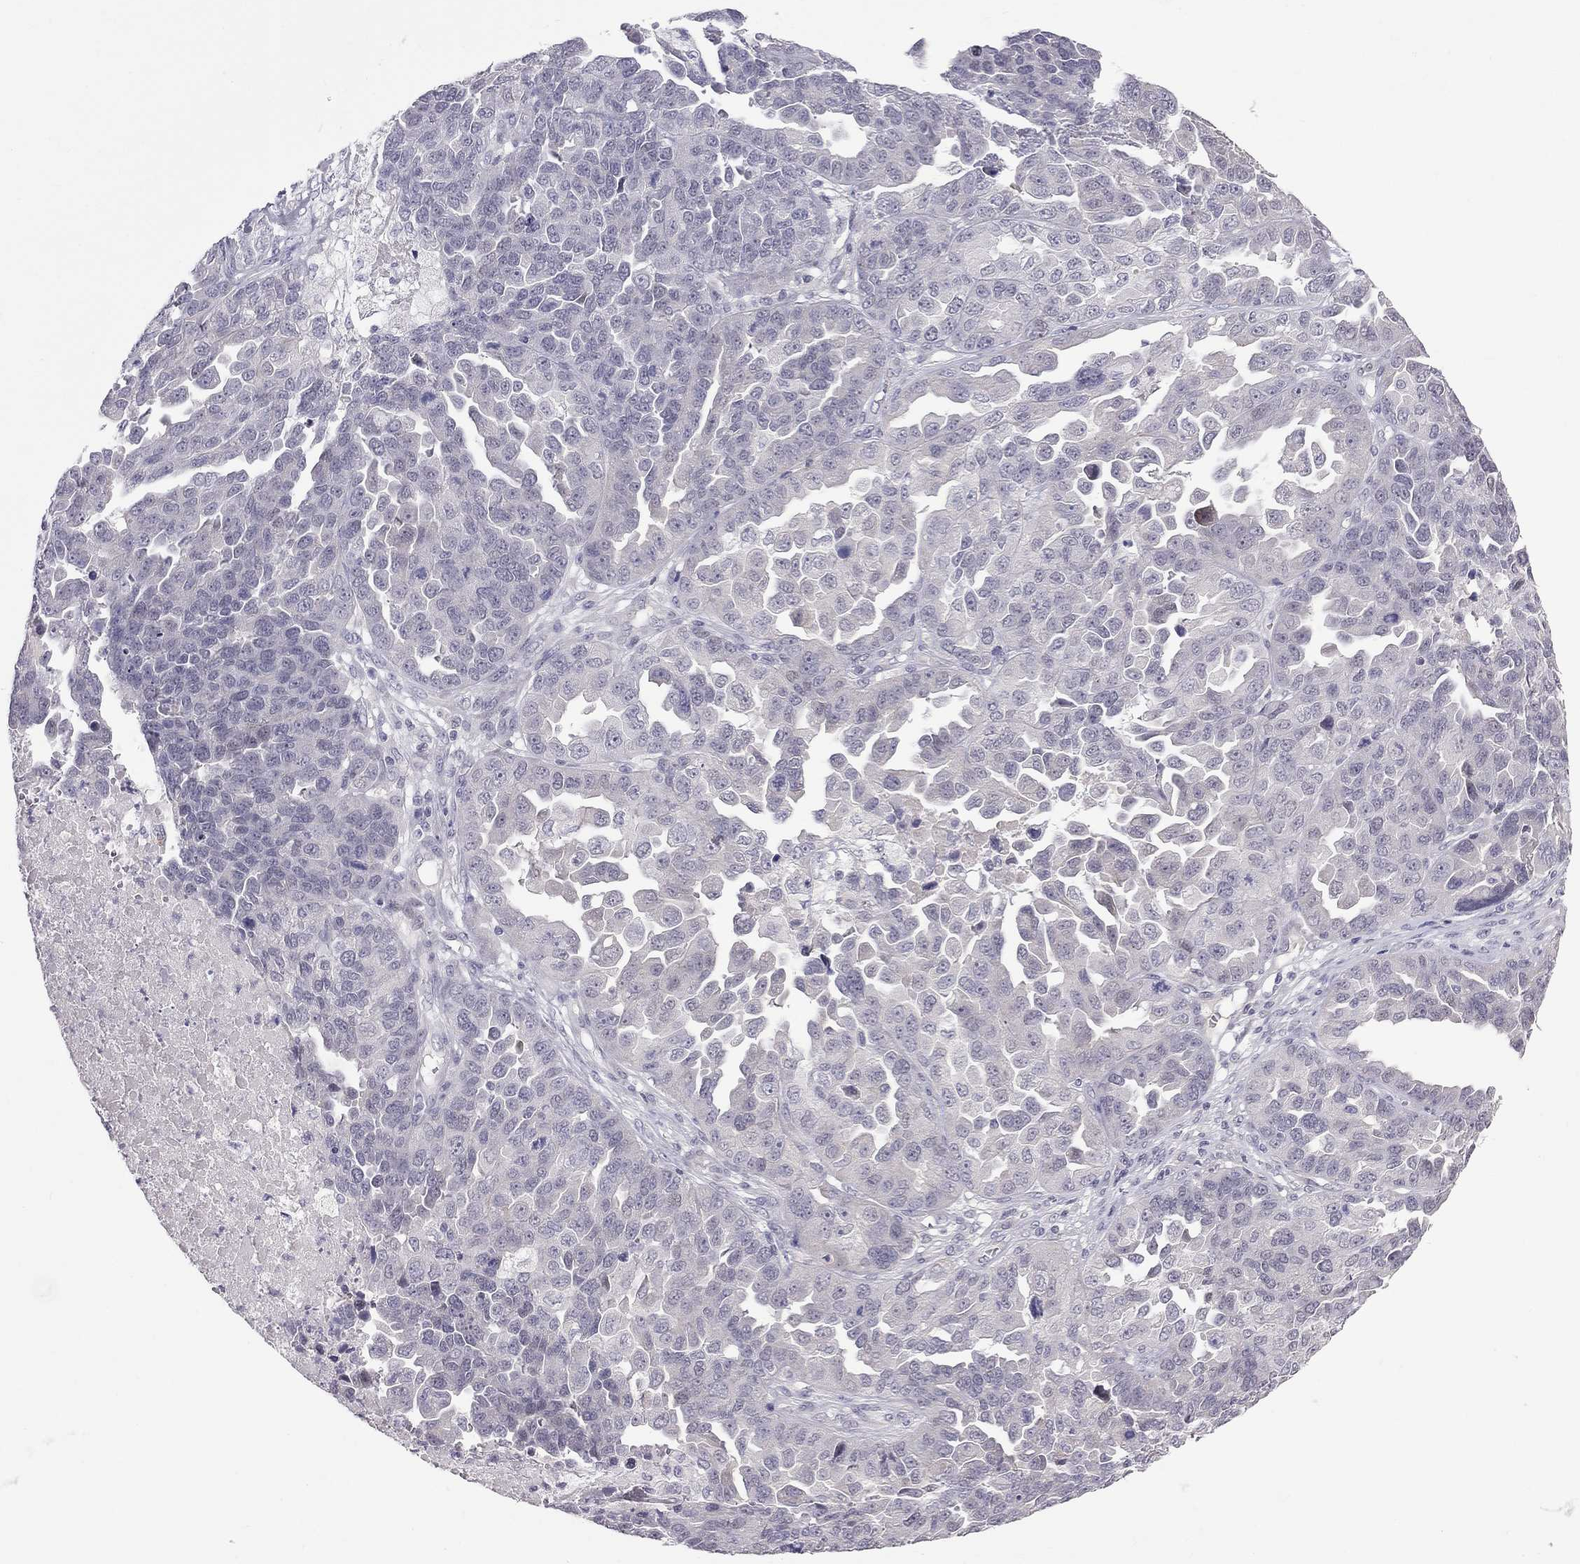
{"staining": {"intensity": "negative", "quantity": "none", "location": "none"}, "tissue": "ovarian cancer", "cell_type": "Tumor cells", "image_type": "cancer", "snomed": [{"axis": "morphology", "description": "Cystadenocarcinoma, serous, NOS"}, {"axis": "topography", "description": "Ovary"}], "caption": "This is an IHC photomicrograph of human ovarian cancer. There is no positivity in tumor cells.", "gene": "RTL9", "patient": {"sex": "female", "age": 87}}